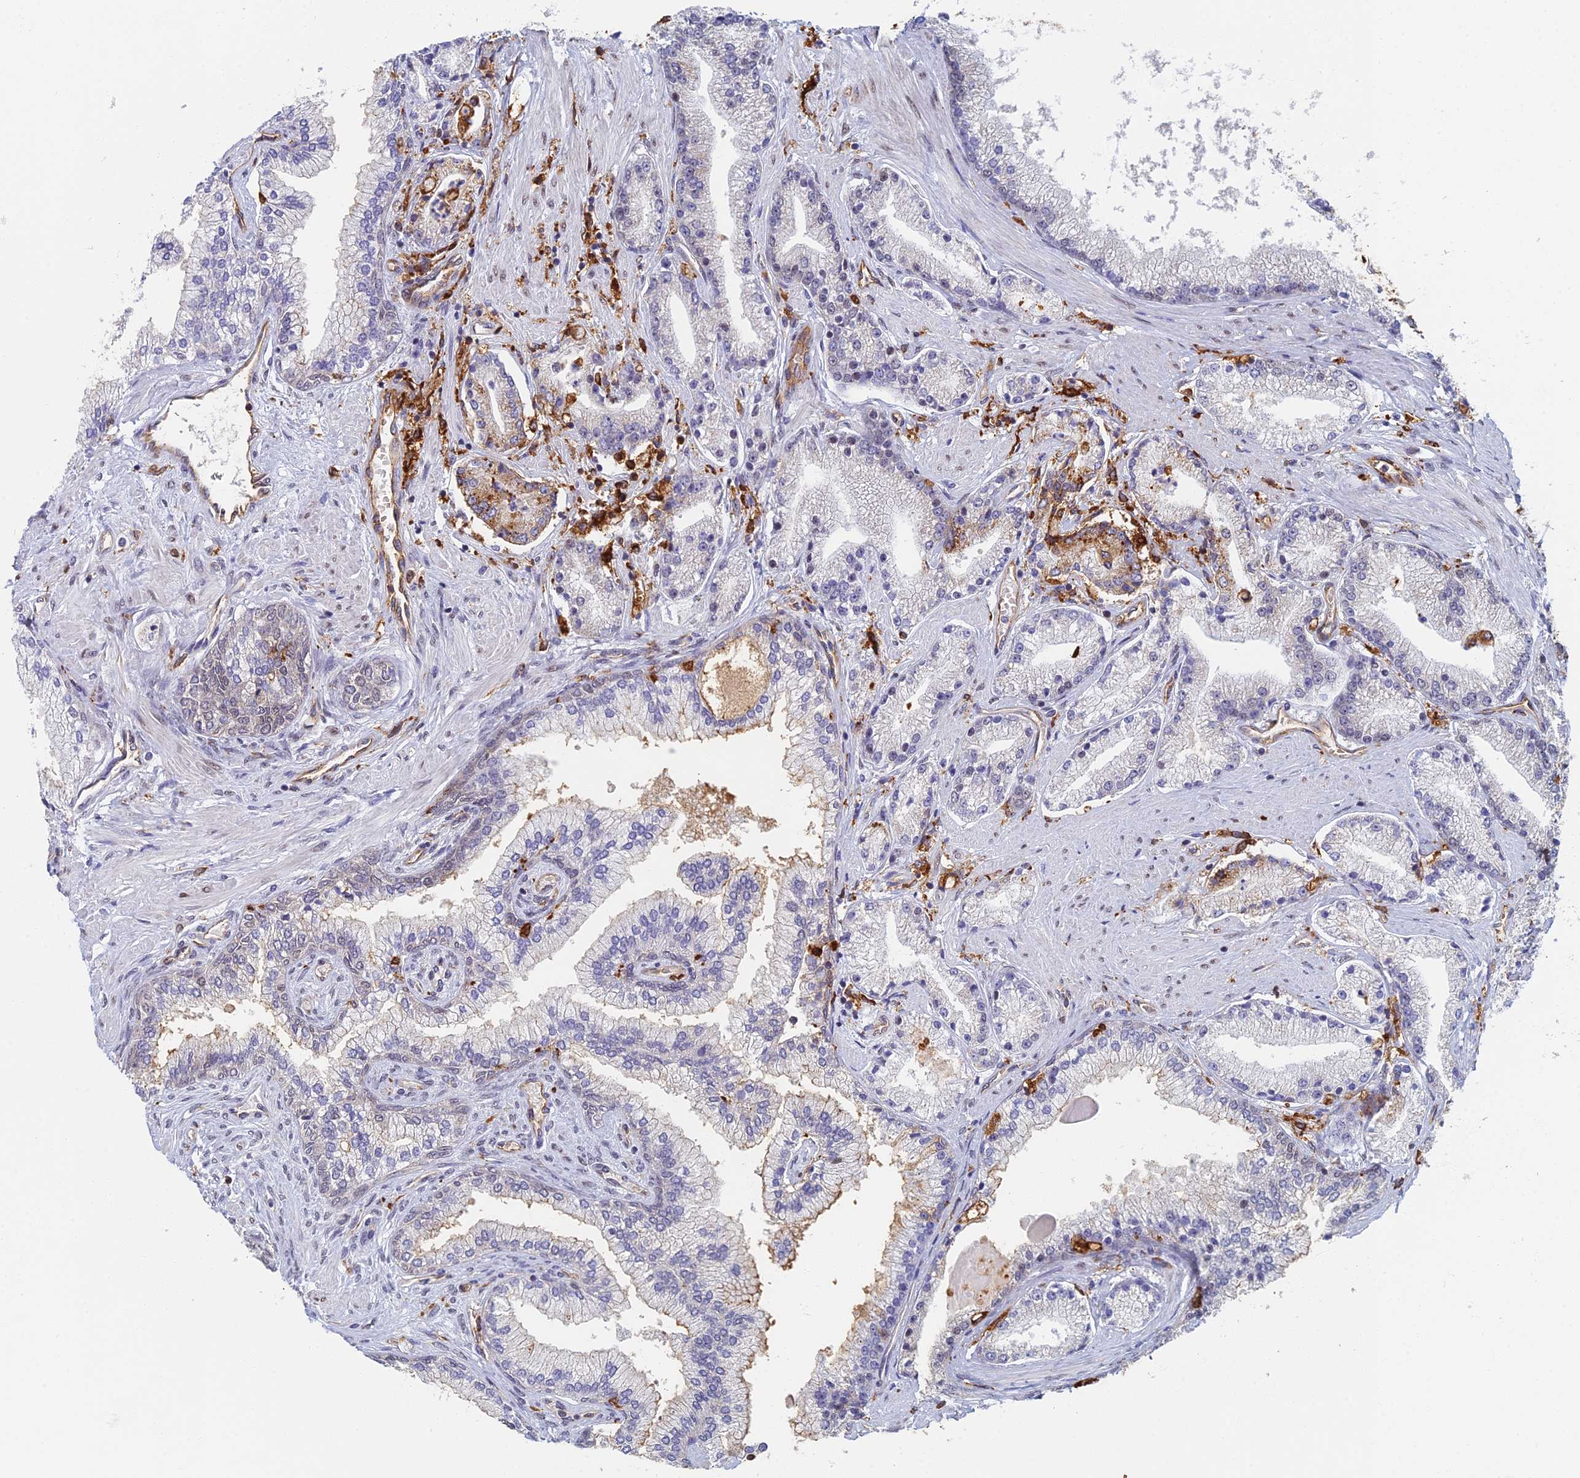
{"staining": {"intensity": "moderate", "quantity": "<25%", "location": "cytoplasmic/membranous"}, "tissue": "prostate cancer", "cell_type": "Tumor cells", "image_type": "cancer", "snomed": [{"axis": "morphology", "description": "Adenocarcinoma, High grade"}, {"axis": "topography", "description": "Prostate"}], "caption": "Protein expression analysis of prostate cancer exhibits moderate cytoplasmic/membranous staining in approximately <25% of tumor cells. (Brightfield microscopy of DAB IHC at high magnification).", "gene": "GPATCH1", "patient": {"sex": "male", "age": 67}}